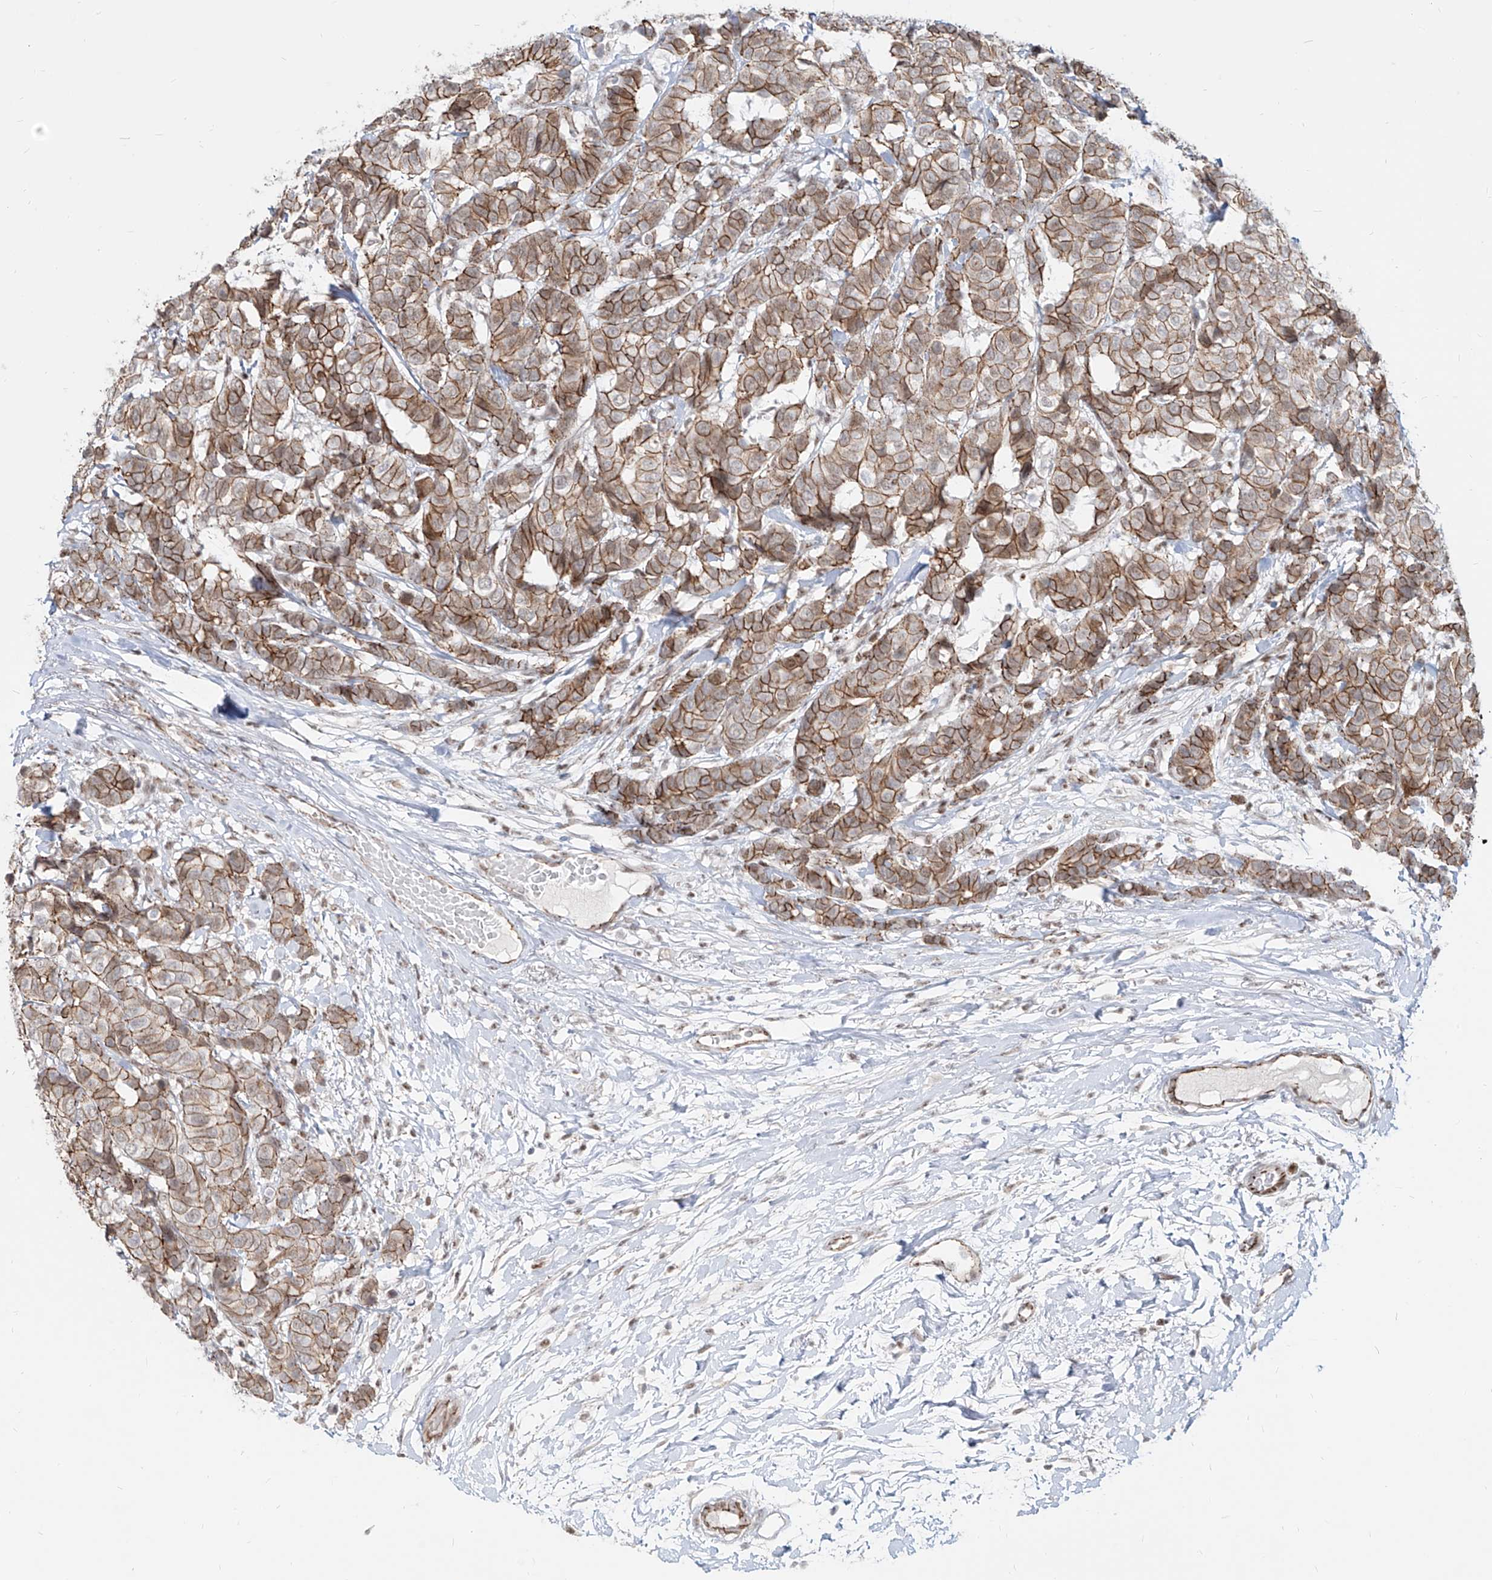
{"staining": {"intensity": "moderate", "quantity": ">75%", "location": "cytoplasmic/membranous"}, "tissue": "breast cancer", "cell_type": "Tumor cells", "image_type": "cancer", "snomed": [{"axis": "morphology", "description": "Duct carcinoma"}, {"axis": "topography", "description": "Breast"}], "caption": "The immunohistochemical stain labels moderate cytoplasmic/membranous staining in tumor cells of breast cancer tissue.", "gene": "ZNF710", "patient": {"sex": "female", "age": 87}}